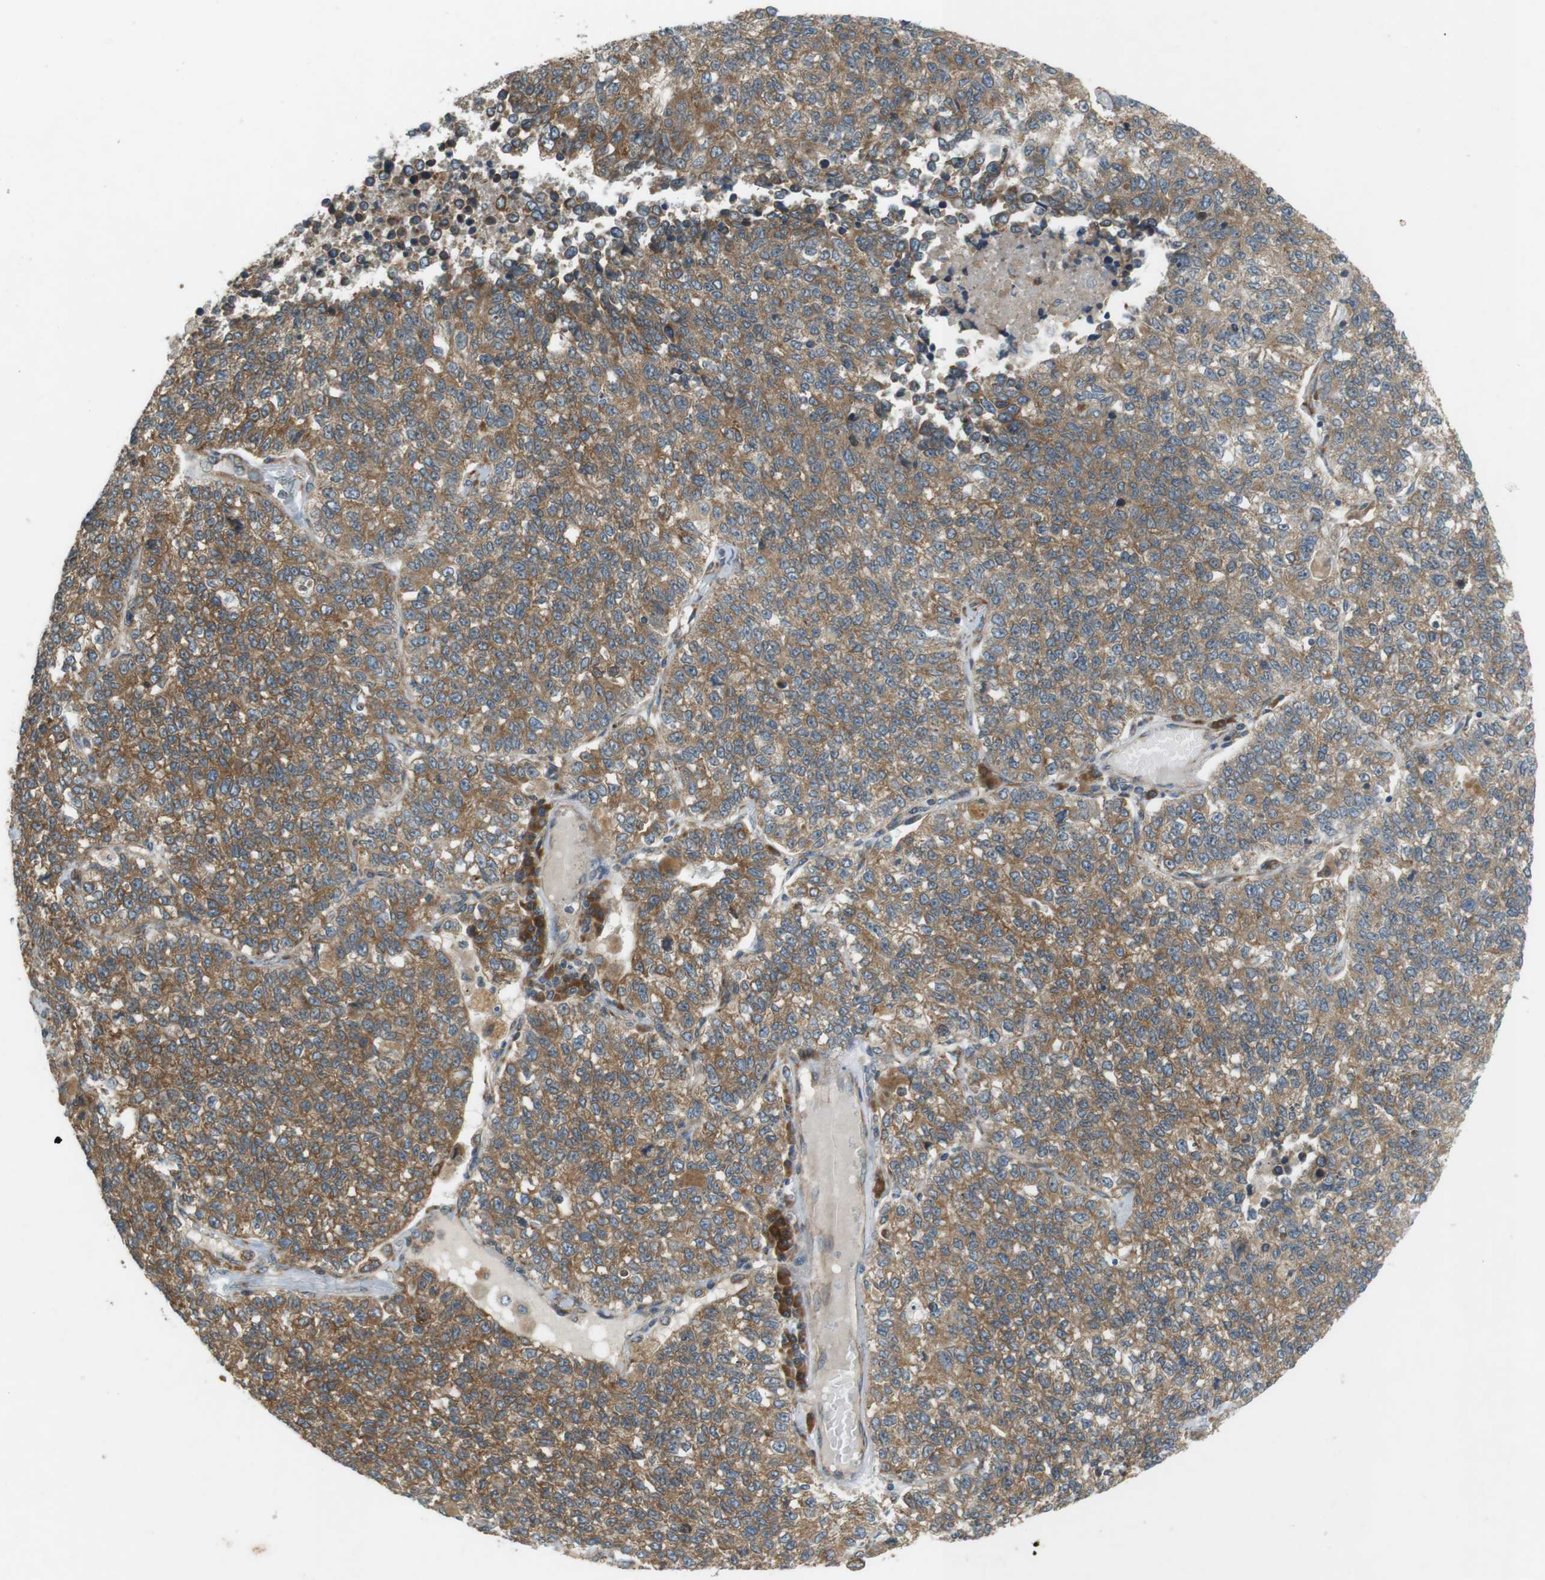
{"staining": {"intensity": "moderate", "quantity": ">75%", "location": "cytoplasmic/membranous"}, "tissue": "lung cancer", "cell_type": "Tumor cells", "image_type": "cancer", "snomed": [{"axis": "morphology", "description": "Adenocarcinoma, NOS"}, {"axis": "topography", "description": "Lung"}], "caption": "The photomicrograph reveals a brown stain indicating the presence of a protein in the cytoplasmic/membranous of tumor cells in lung cancer.", "gene": "SLC41A1", "patient": {"sex": "male", "age": 49}}